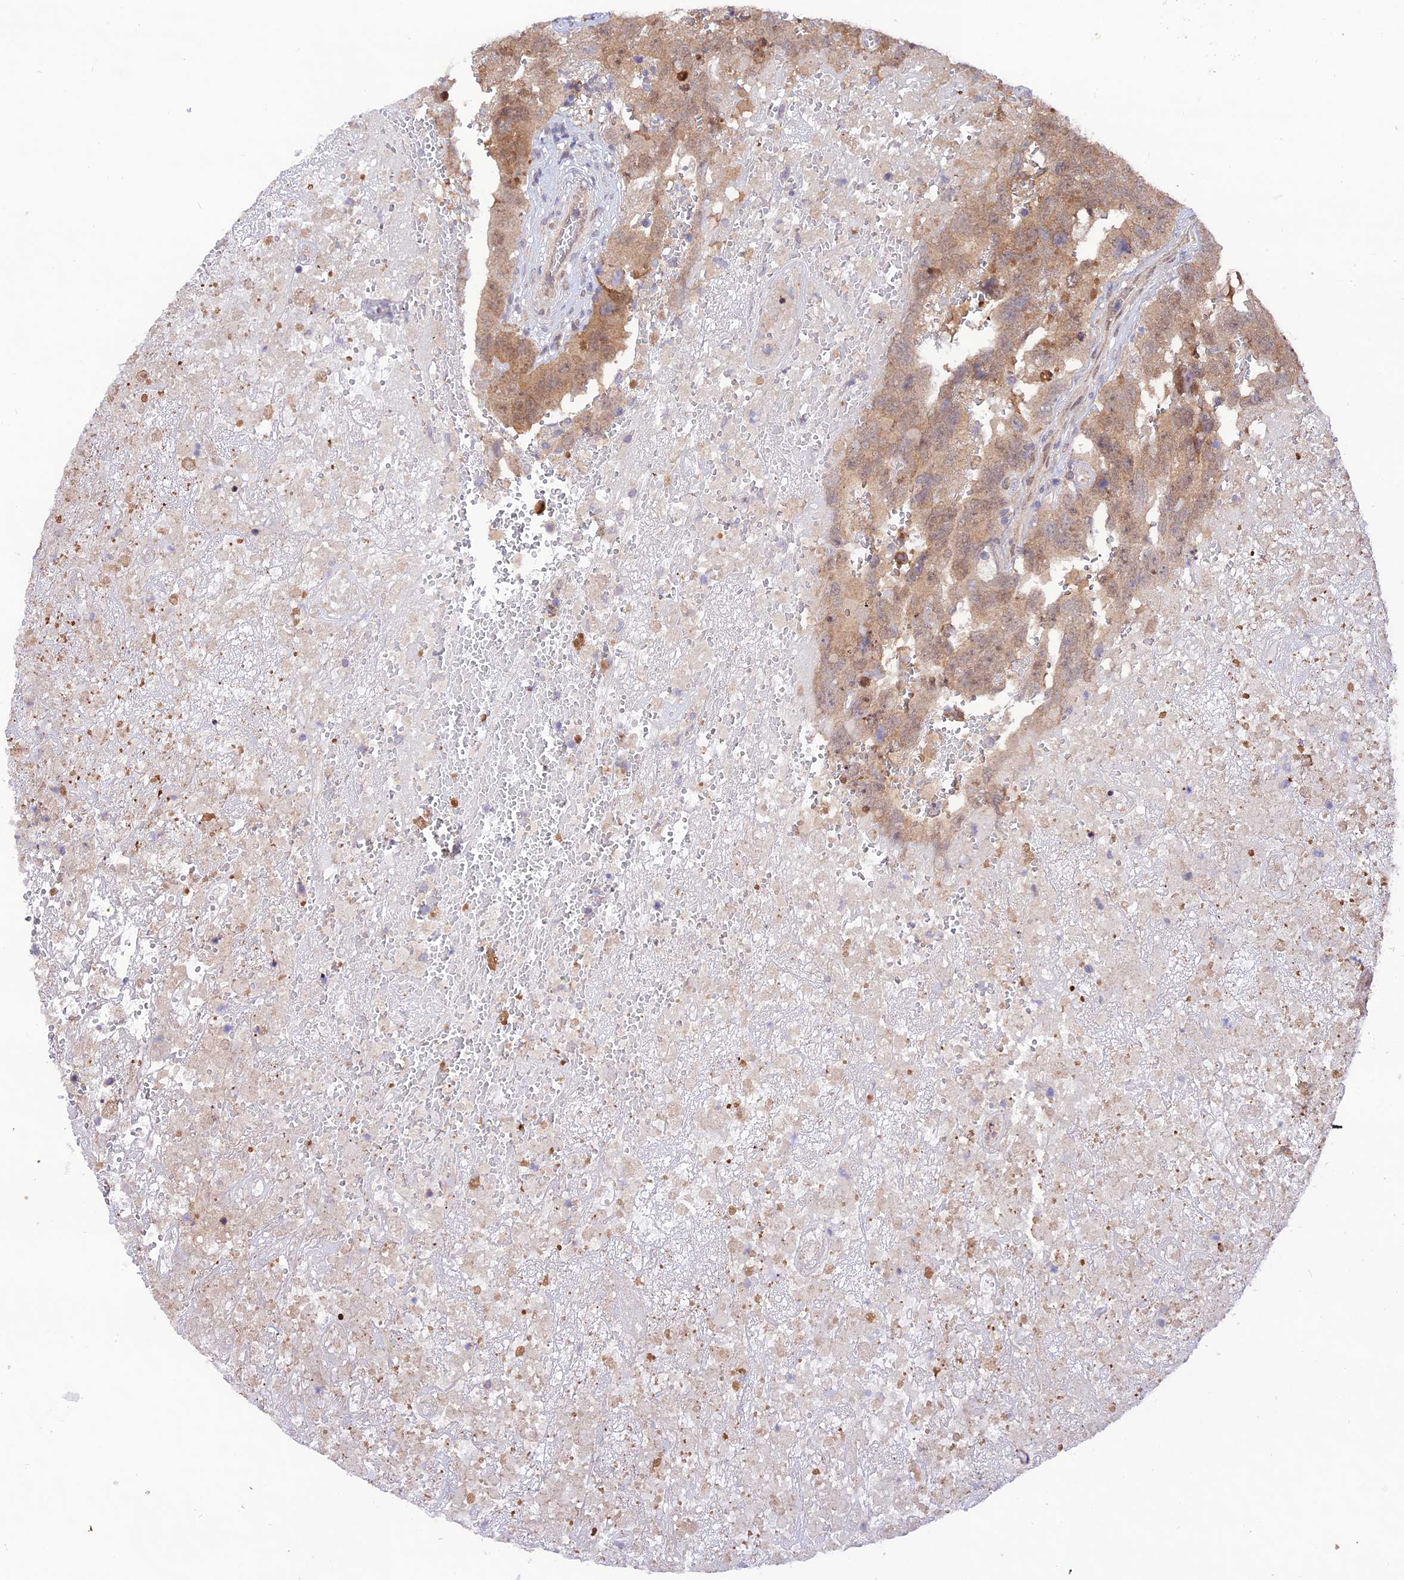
{"staining": {"intensity": "moderate", "quantity": ">75%", "location": "cytoplasmic/membranous"}, "tissue": "testis cancer", "cell_type": "Tumor cells", "image_type": "cancer", "snomed": [{"axis": "morphology", "description": "Carcinoma, Embryonal, NOS"}, {"axis": "topography", "description": "Testis"}], "caption": "Immunohistochemical staining of testis cancer (embryonal carcinoma) reveals medium levels of moderate cytoplasmic/membranous expression in about >75% of tumor cells. The protein is stained brown, and the nuclei are stained in blue (DAB IHC with brightfield microscopy, high magnification).", "gene": "TRIM40", "patient": {"sex": "male", "age": 45}}